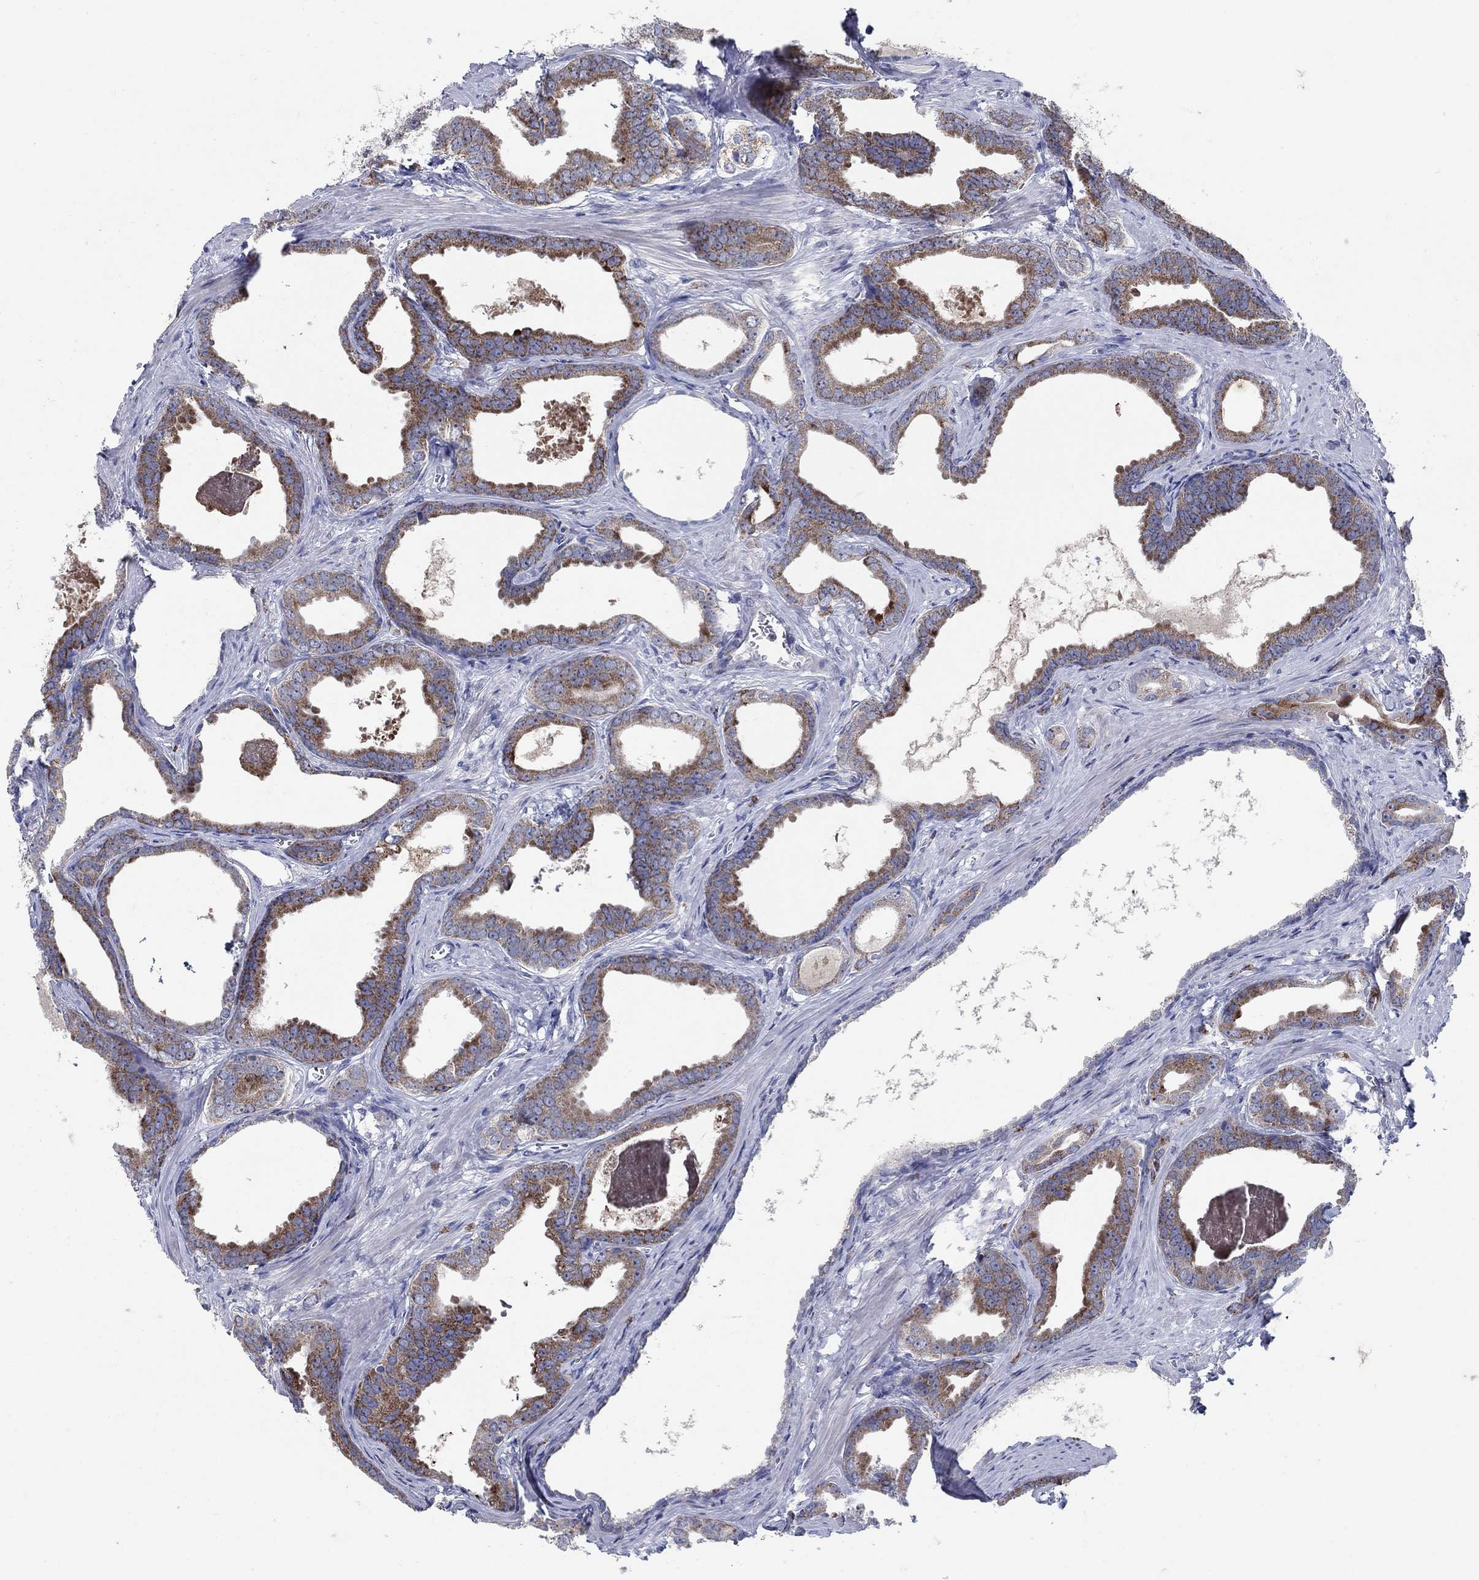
{"staining": {"intensity": "moderate", "quantity": "25%-75%", "location": "cytoplasmic/membranous"}, "tissue": "prostate cancer", "cell_type": "Tumor cells", "image_type": "cancer", "snomed": [{"axis": "morphology", "description": "Adenocarcinoma, NOS"}, {"axis": "topography", "description": "Prostate"}], "caption": "Moderate cytoplasmic/membranous protein staining is appreciated in about 25%-75% of tumor cells in prostate adenocarcinoma.", "gene": "HMX2", "patient": {"sex": "male", "age": 66}}